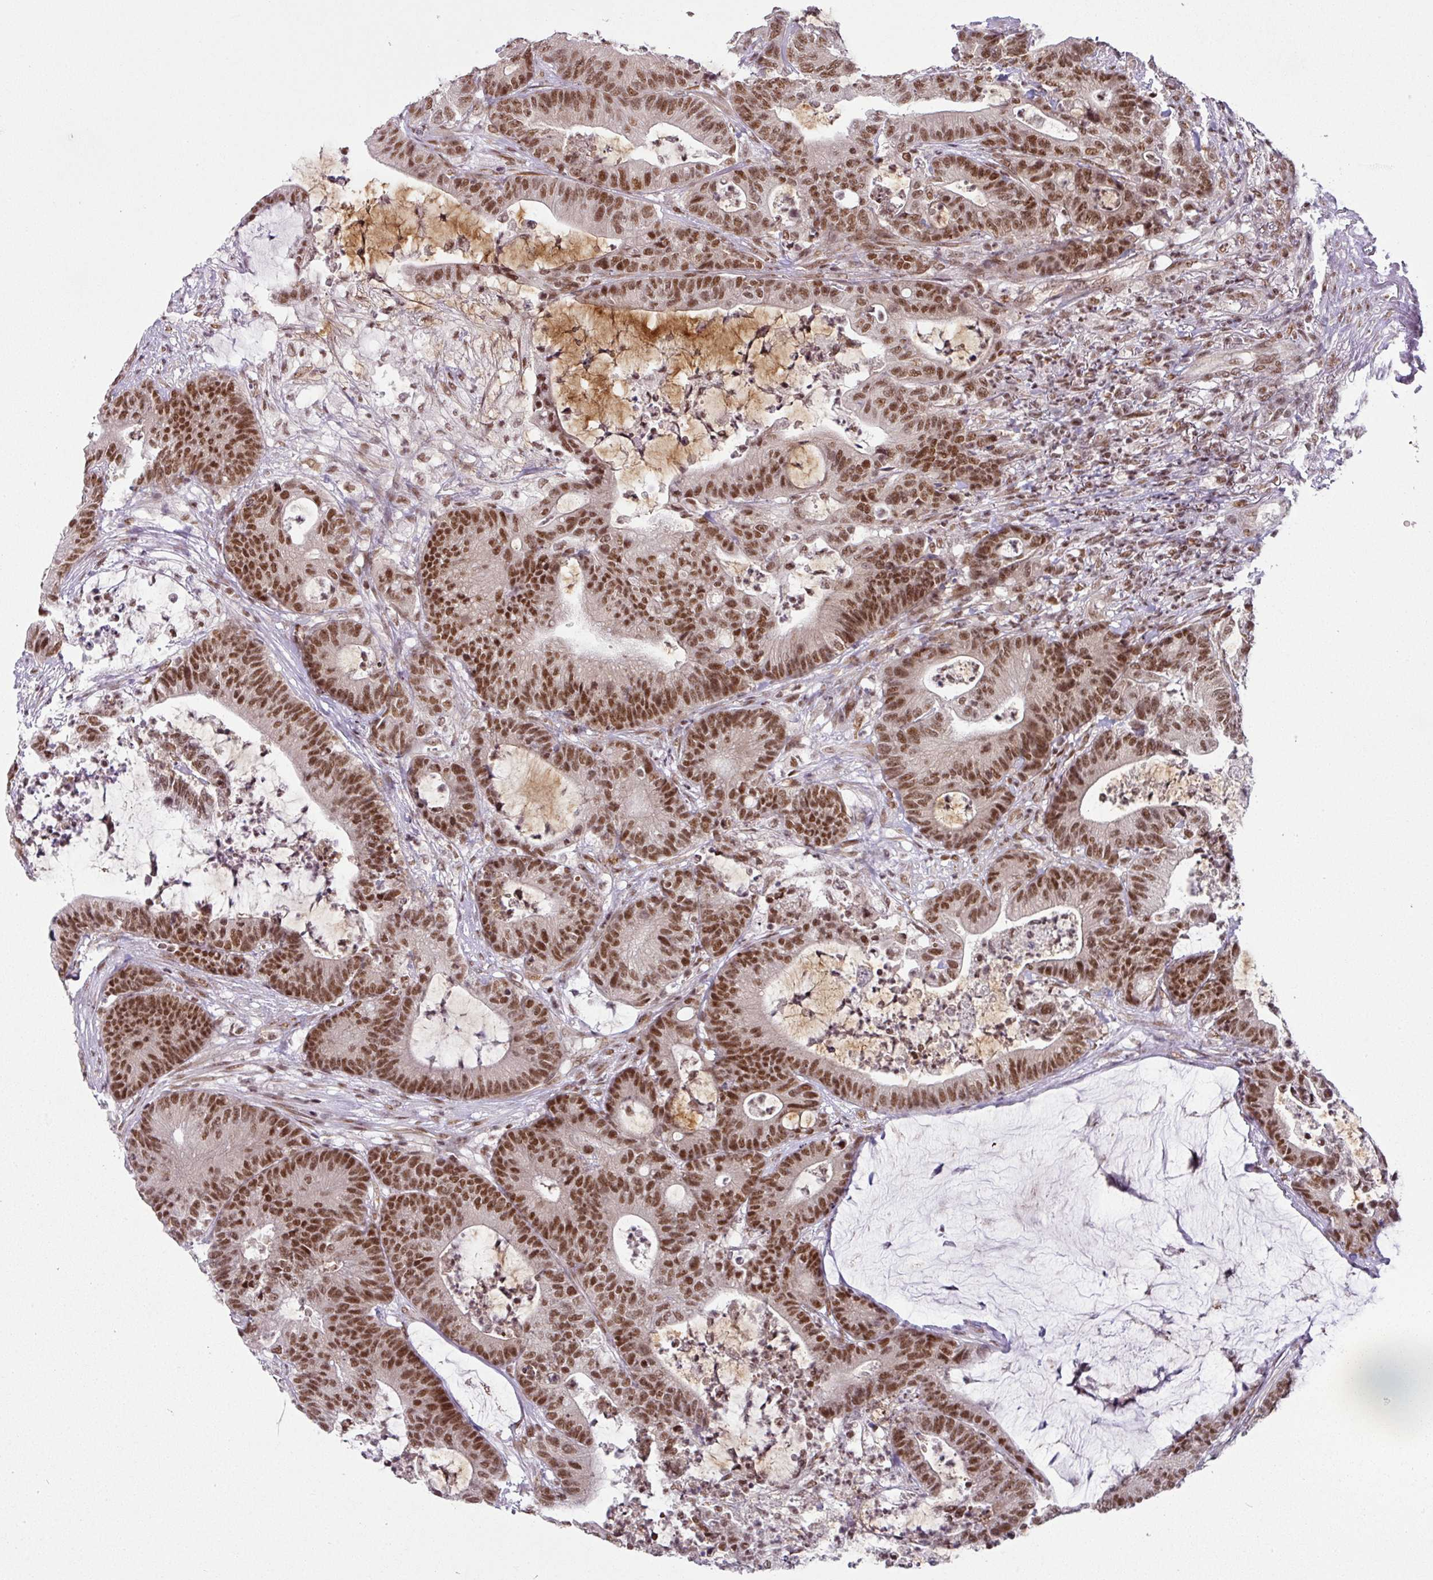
{"staining": {"intensity": "moderate", "quantity": ">75%", "location": "nuclear"}, "tissue": "colorectal cancer", "cell_type": "Tumor cells", "image_type": "cancer", "snomed": [{"axis": "morphology", "description": "Adenocarcinoma, NOS"}, {"axis": "topography", "description": "Colon"}], "caption": "Colorectal cancer stained for a protein displays moderate nuclear positivity in tumor cells.", "gene": "NFYA", "patient": {"sex": "female", "age": 84}}